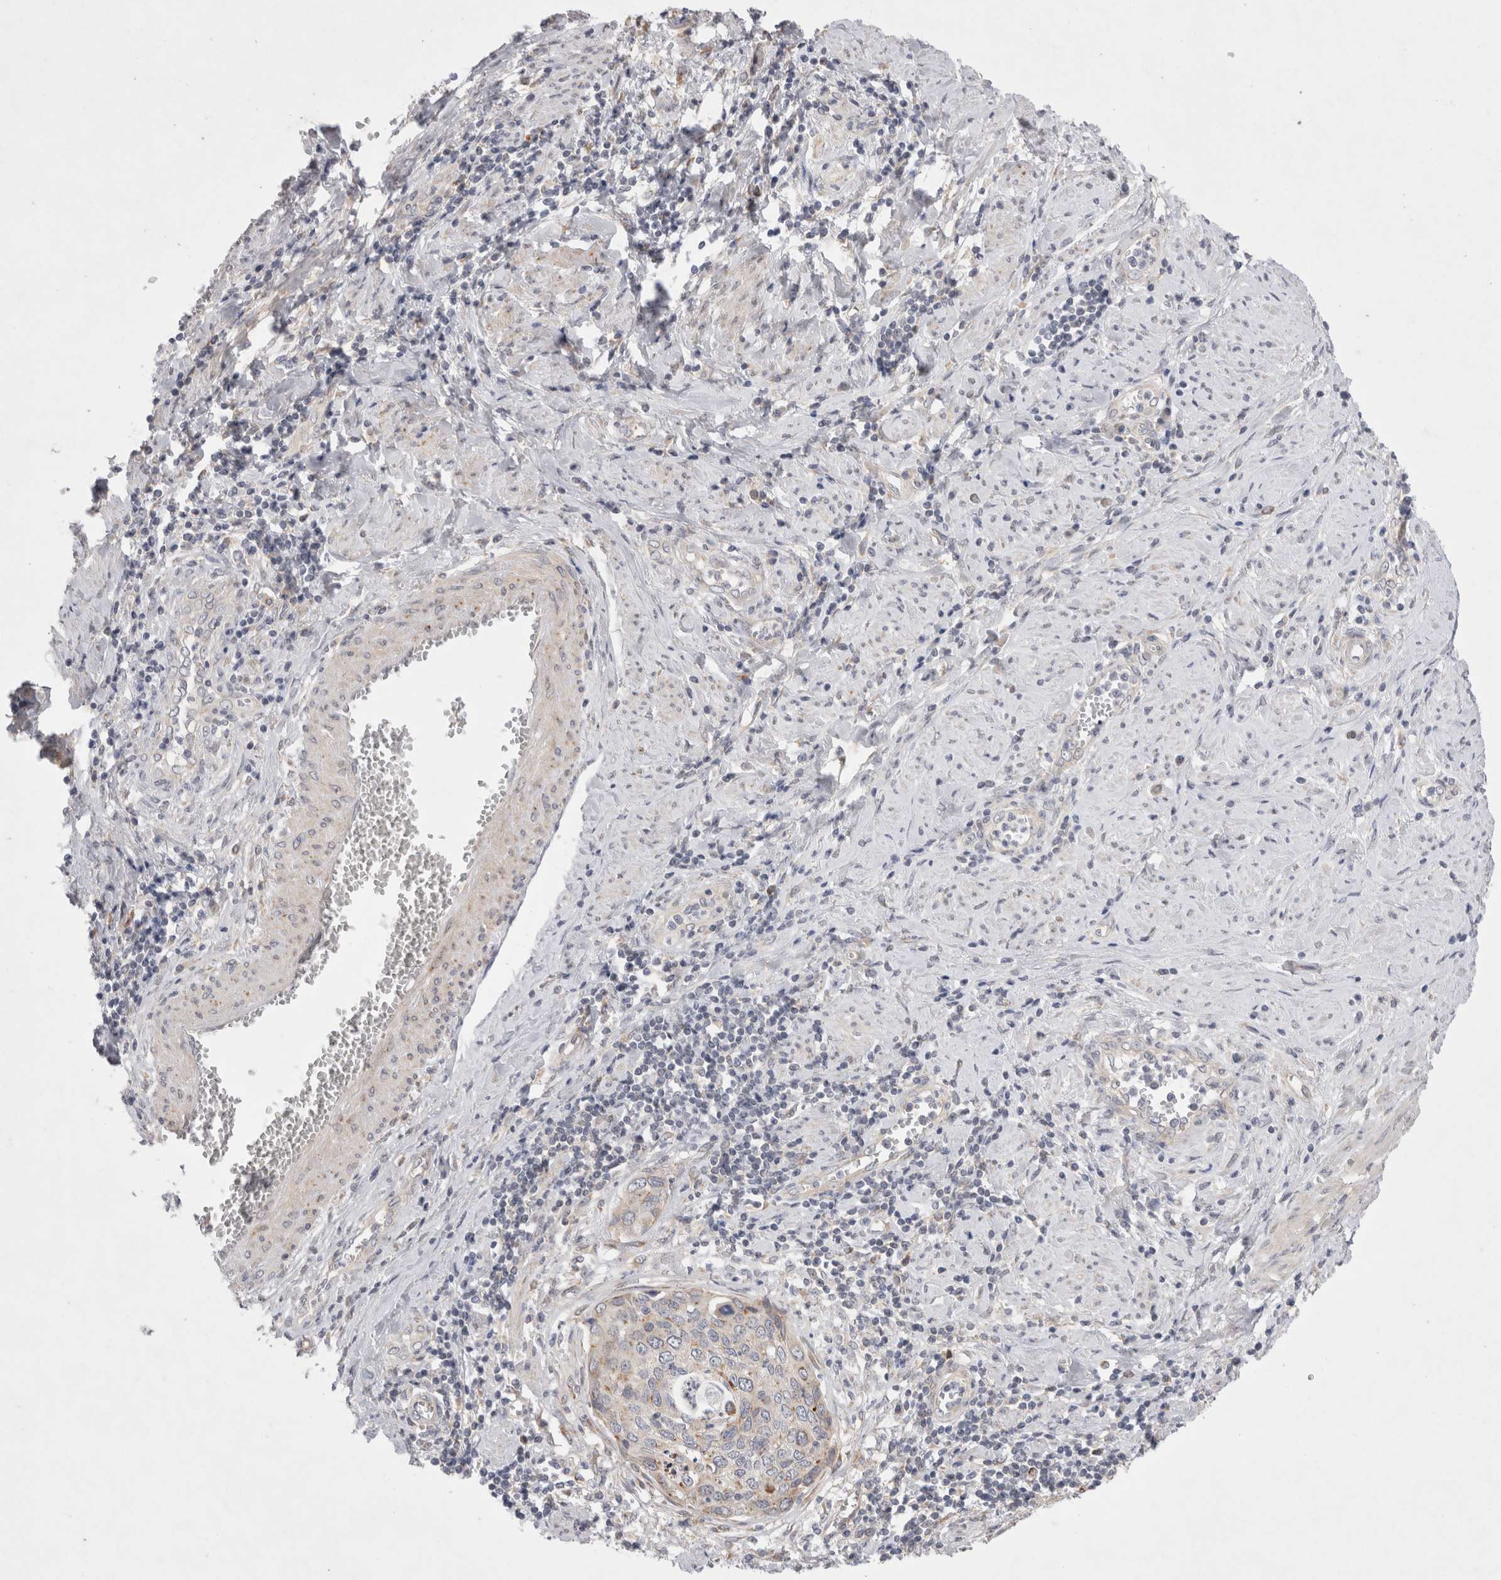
{"staining": {"intensity": "weak", "quantity": "<25%", "location": "cytoplasmic/membranous"}, "tissue": "cervical cancer", "cell_type": "Tumor cells", "image_type": "cancer", "snomed": [{"axis": "morphology", "description": "Squamous cell carcinoma, NOS"}, {"axis": "topography", "description": "Cervix"}], "caption": "A high-resolution image shows immunohistochemistry (IHC) staining of cervical squamous cell carcinoma, which reveals no significant positivity in tumor cells.", "gene": "NPC1", "patient": {"sex": "female", "age": 53}}